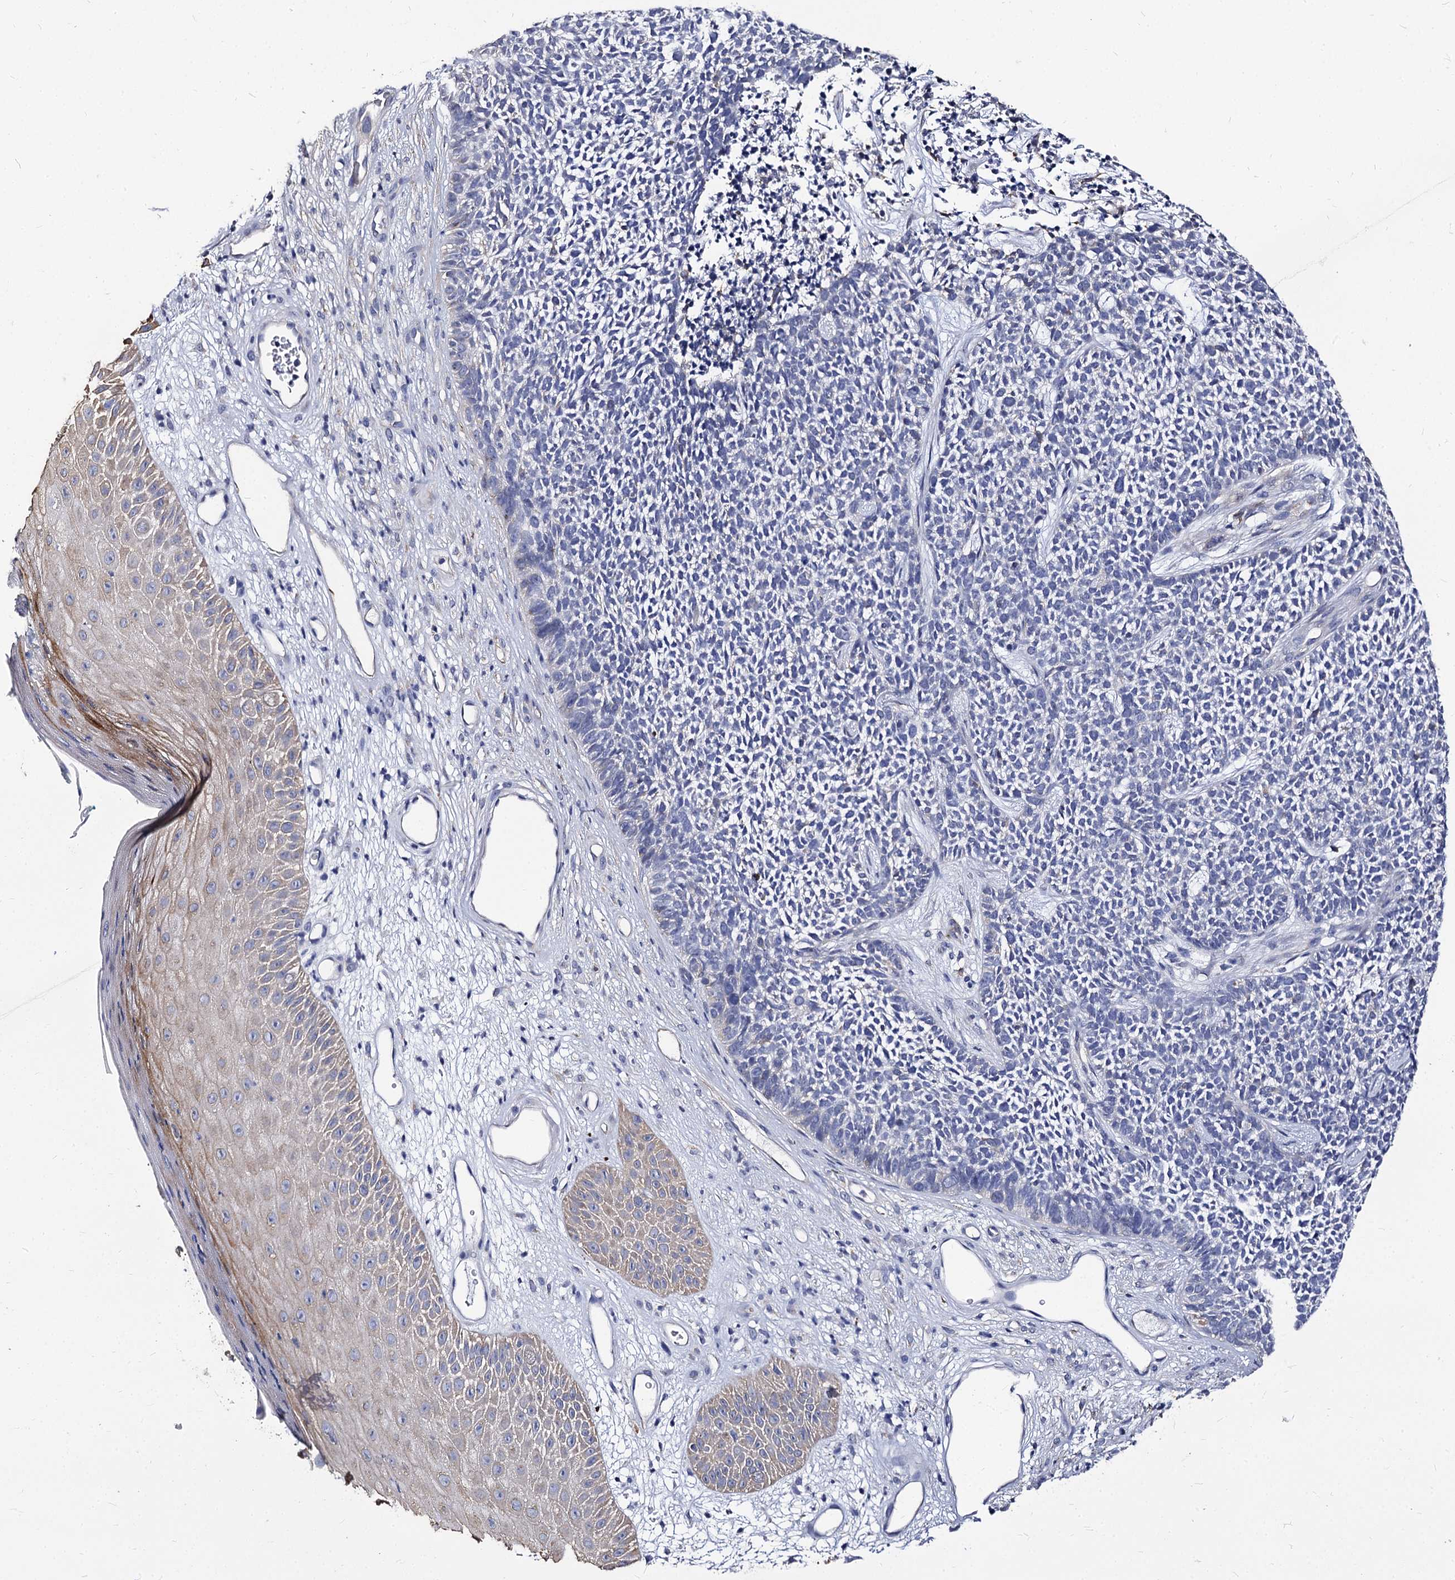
{"staining": {"intensity": "negative", "quantity": "none", "location": "none"}, "tissue": "skin cancer", "cell_type": "Tumor cells", "image_type": "cancer", "snomed": [{"axis": "morphology", "description": "Basal cell carcinoma"}, {"axis": "topography", "description": "Skin"}], "caption": "Human skin cancer stained for a protein using immunohistochemistry demonstrates no positivity in tumor cells.", "gene": "CBFB", "patient": {"sex": "female", "age": 84}}